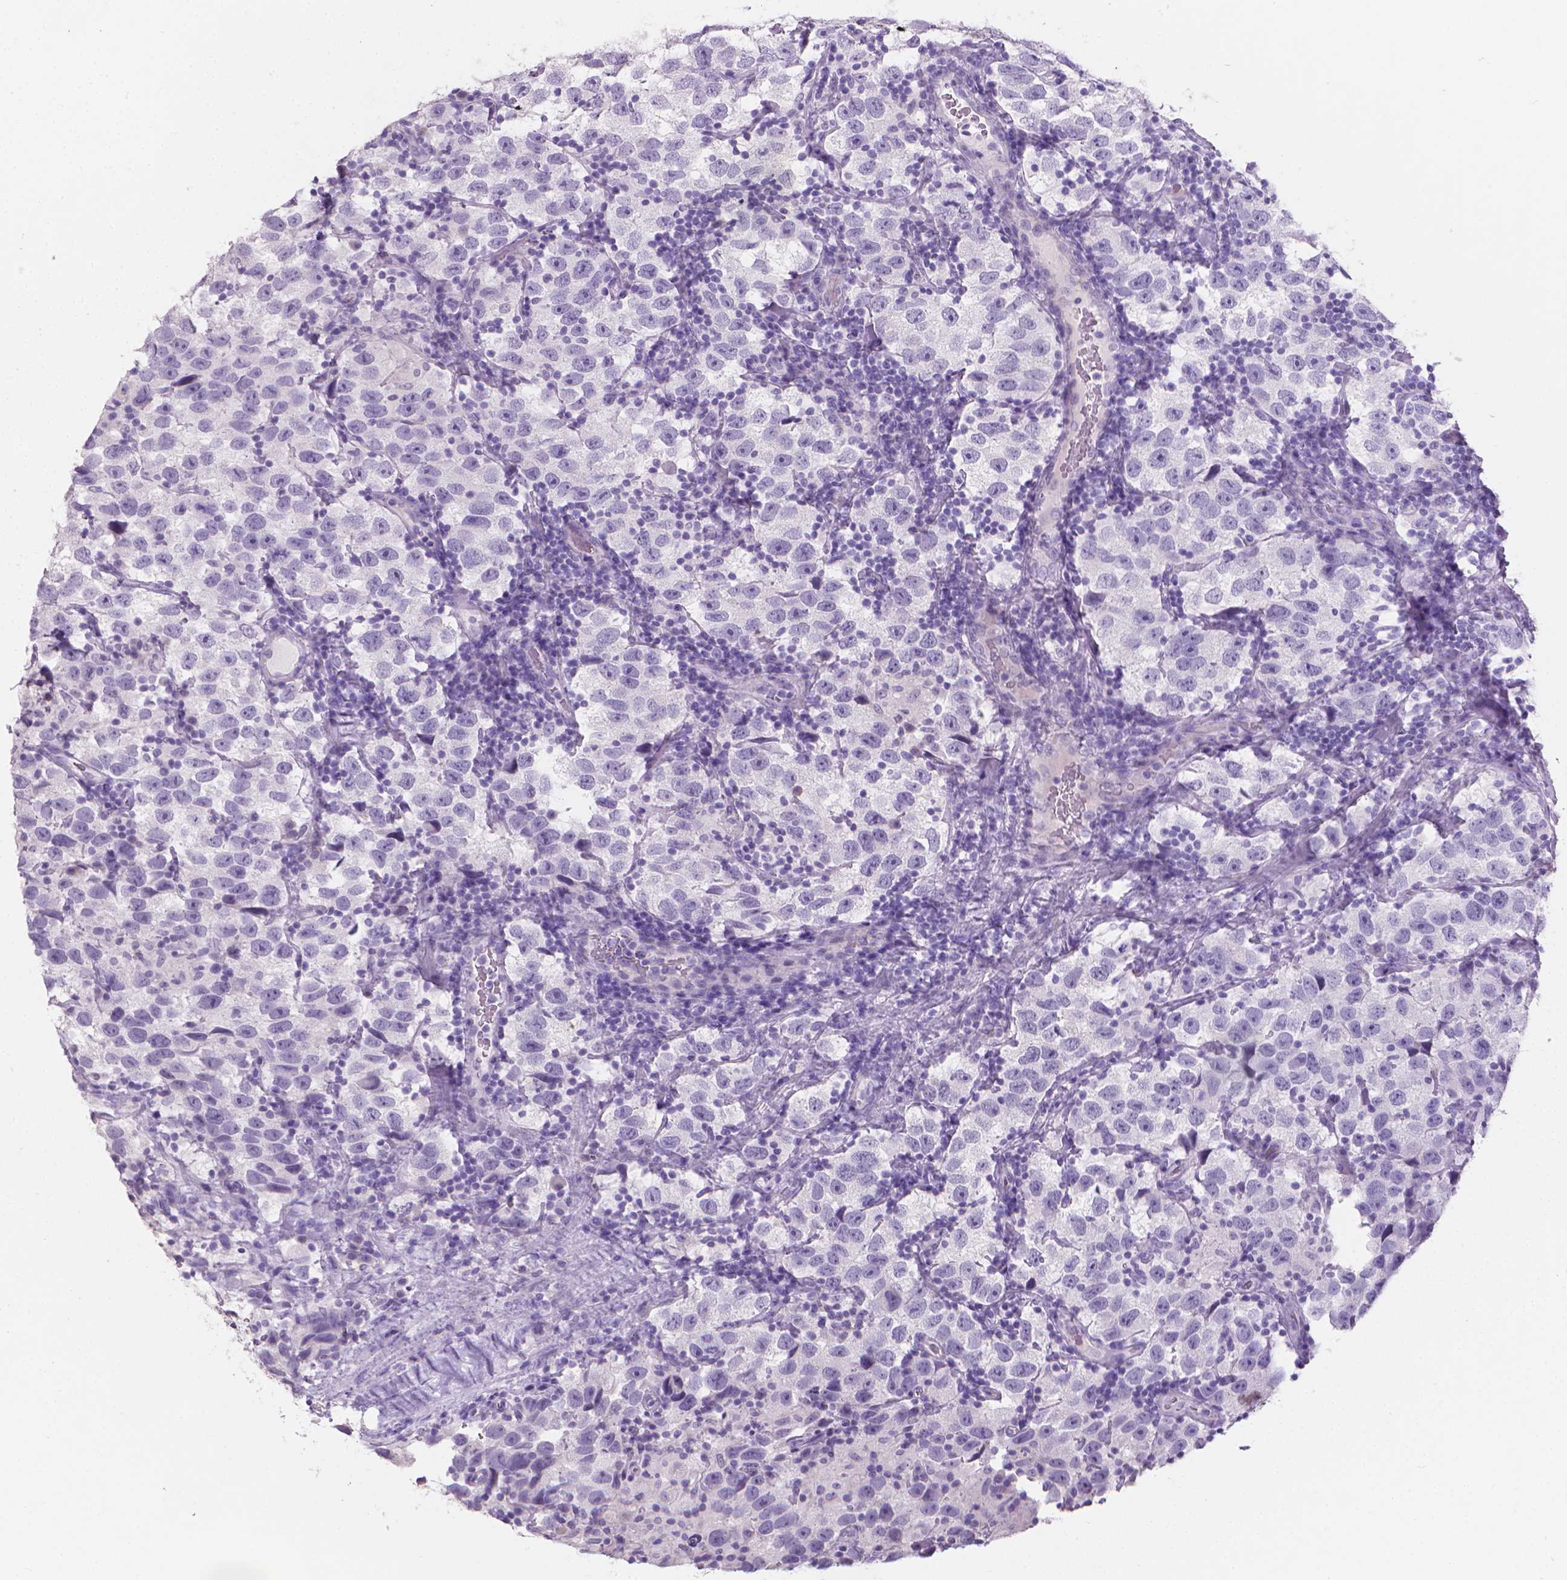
{"staining": {"intensity": "negative", "quantity": "none", "location": "none"}, "tissue": "testis cancer", "cell_type": "Tumor cells", "image_type": "cancer", "snomed": [{"axis": "morphology", "description": "Seminoma, NOS"}, {"axis": "topography", "description": "Testis"}], "caption": "The photomicrograph reveals no significant staining in tumor cells of testis cancer. (Brightfield microscopy of DAB immunohistochemistry at high magnification).", "gene": "XPNPEP2", "patient": {"sex": "male", "age": 26}}